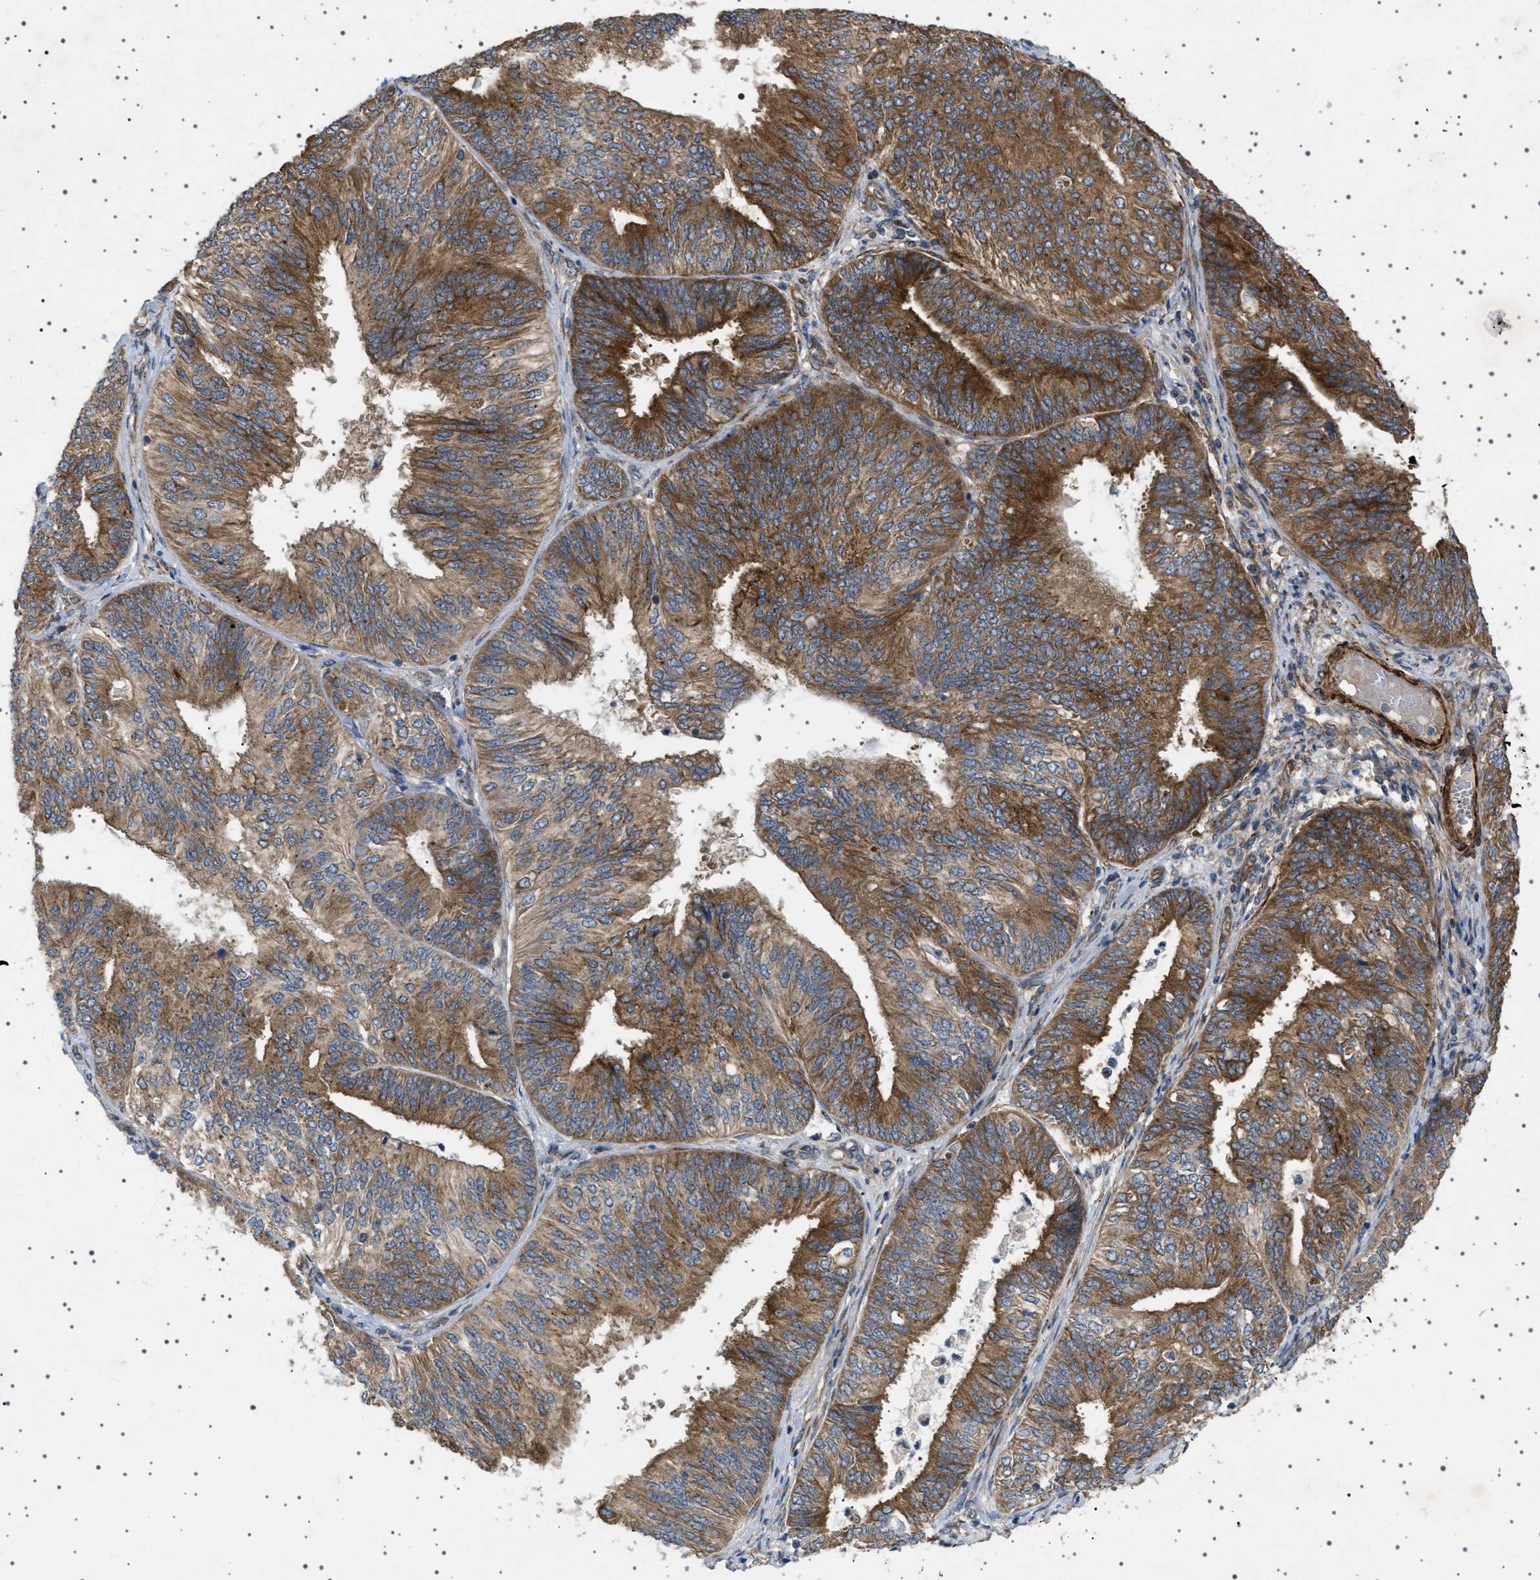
{"staining": {"intensity": "strong", "quantity": ">75%", "location": "cytoplasmic/membranous"}, "tissue": "endometrial cancer", "cell_type": "Tumor cells", "image_type": "cancer", "snomed": [{"axis": "morphology", "description": "Adenocarcinoma, NOS"}, {"axis": "topography", "description": "Endometrium"}], "caption": "There is high levels of strong cytoplasmic/membranous staining in tumor cells of adenocarcinoma (endometrial), as demonstrated by immunohistochemical staining (brown color).", "gene": "CCDC186", "patient": {"sex": "female", "age": 58}}